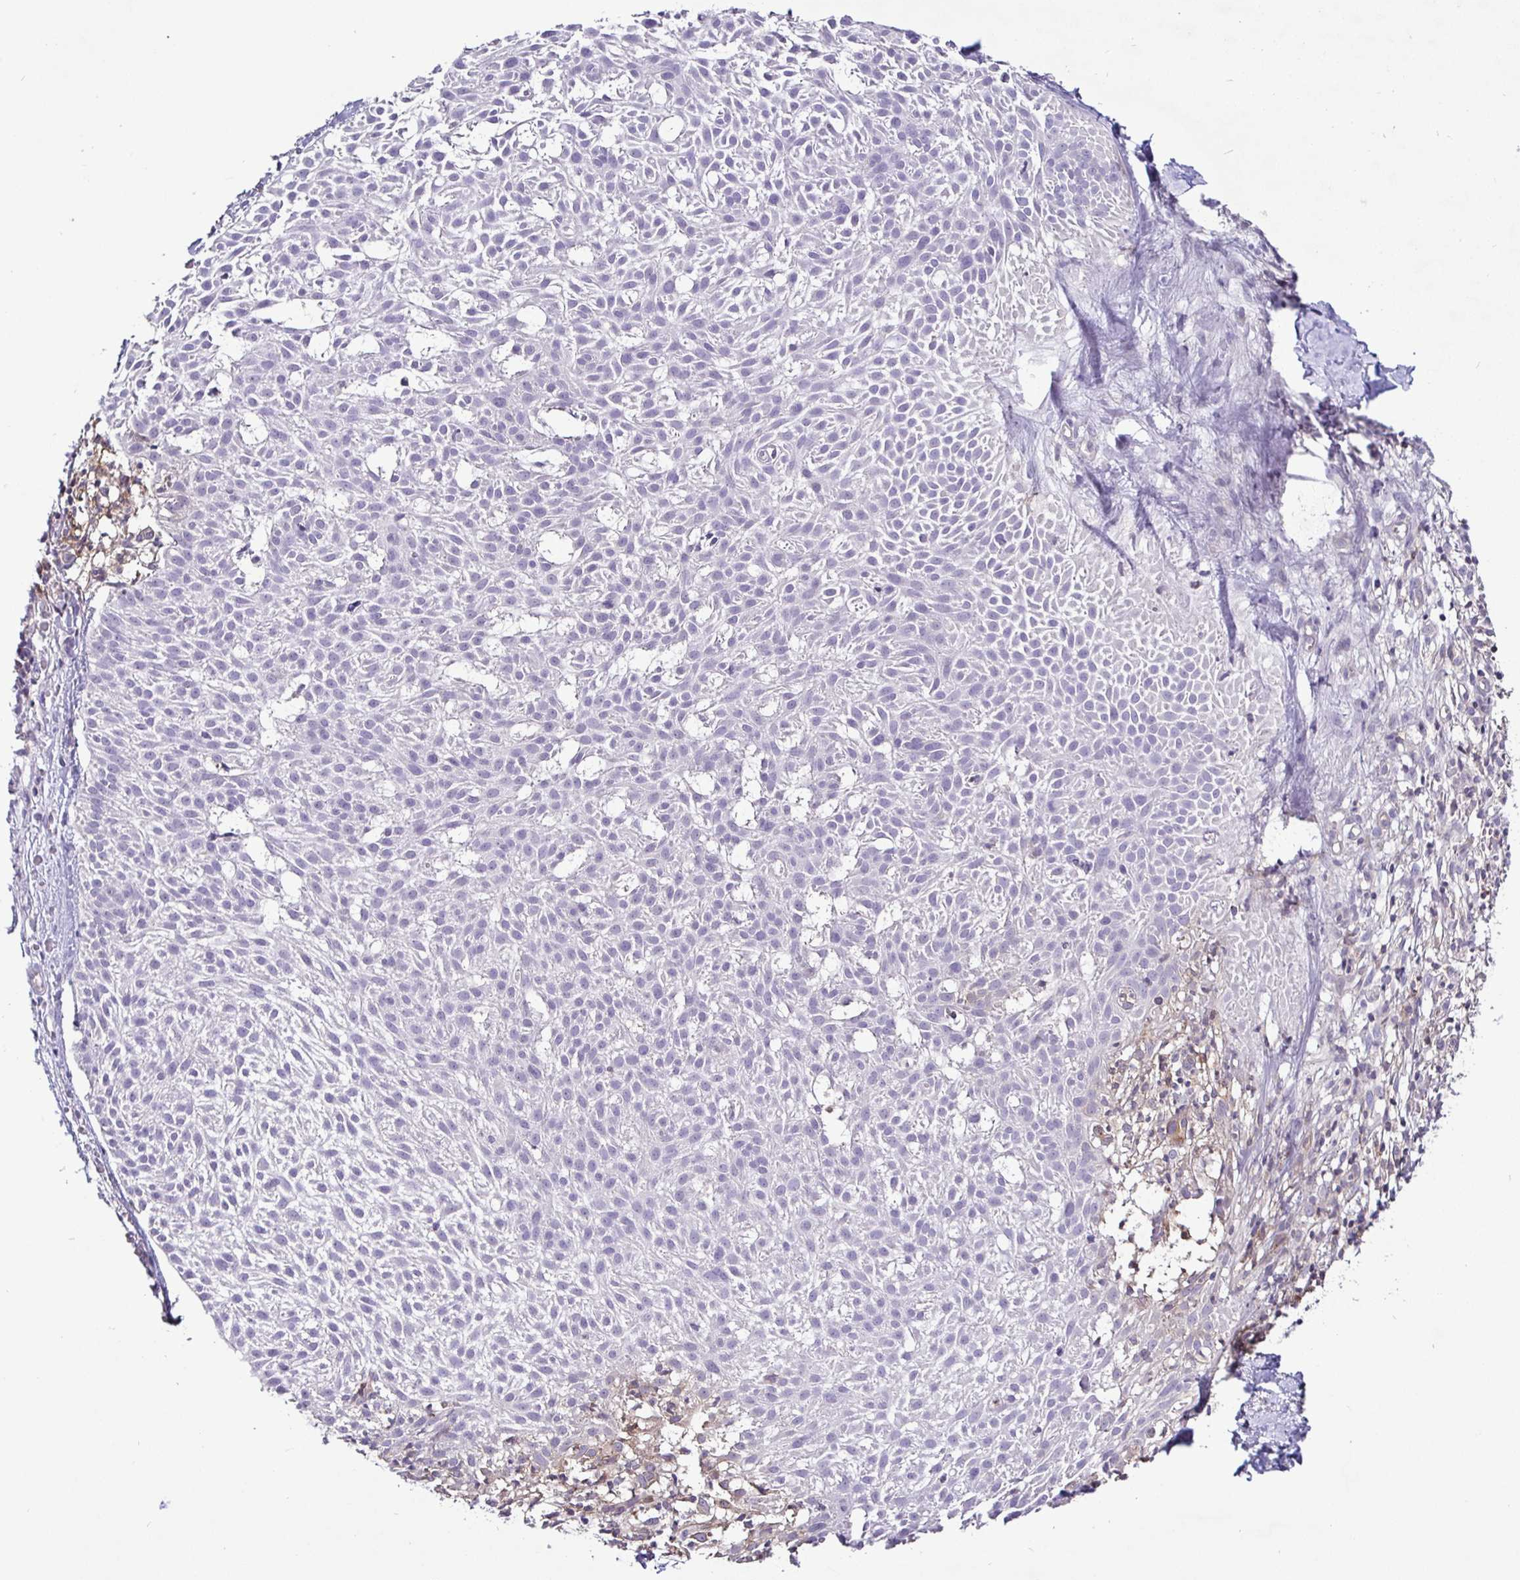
{"staining": {"intensity": "negative", "quantity": "none", "location": "none"}, "tissue": "skin cancer", "cell_type": "Tumor cells", "image_type": "cancer", "snomed": [{"axis": "morphology", "description": "Basal cell carcinoma"}, {"axis": "topography", "description": "Skin"}], "caption": "High power microscopy histopathology image of an IHC photomicrograph of skin cancer, revealing no significant staining in tumor cells.", "gene": "NUP188", "patient": {"sex": "female", "age": 78}}